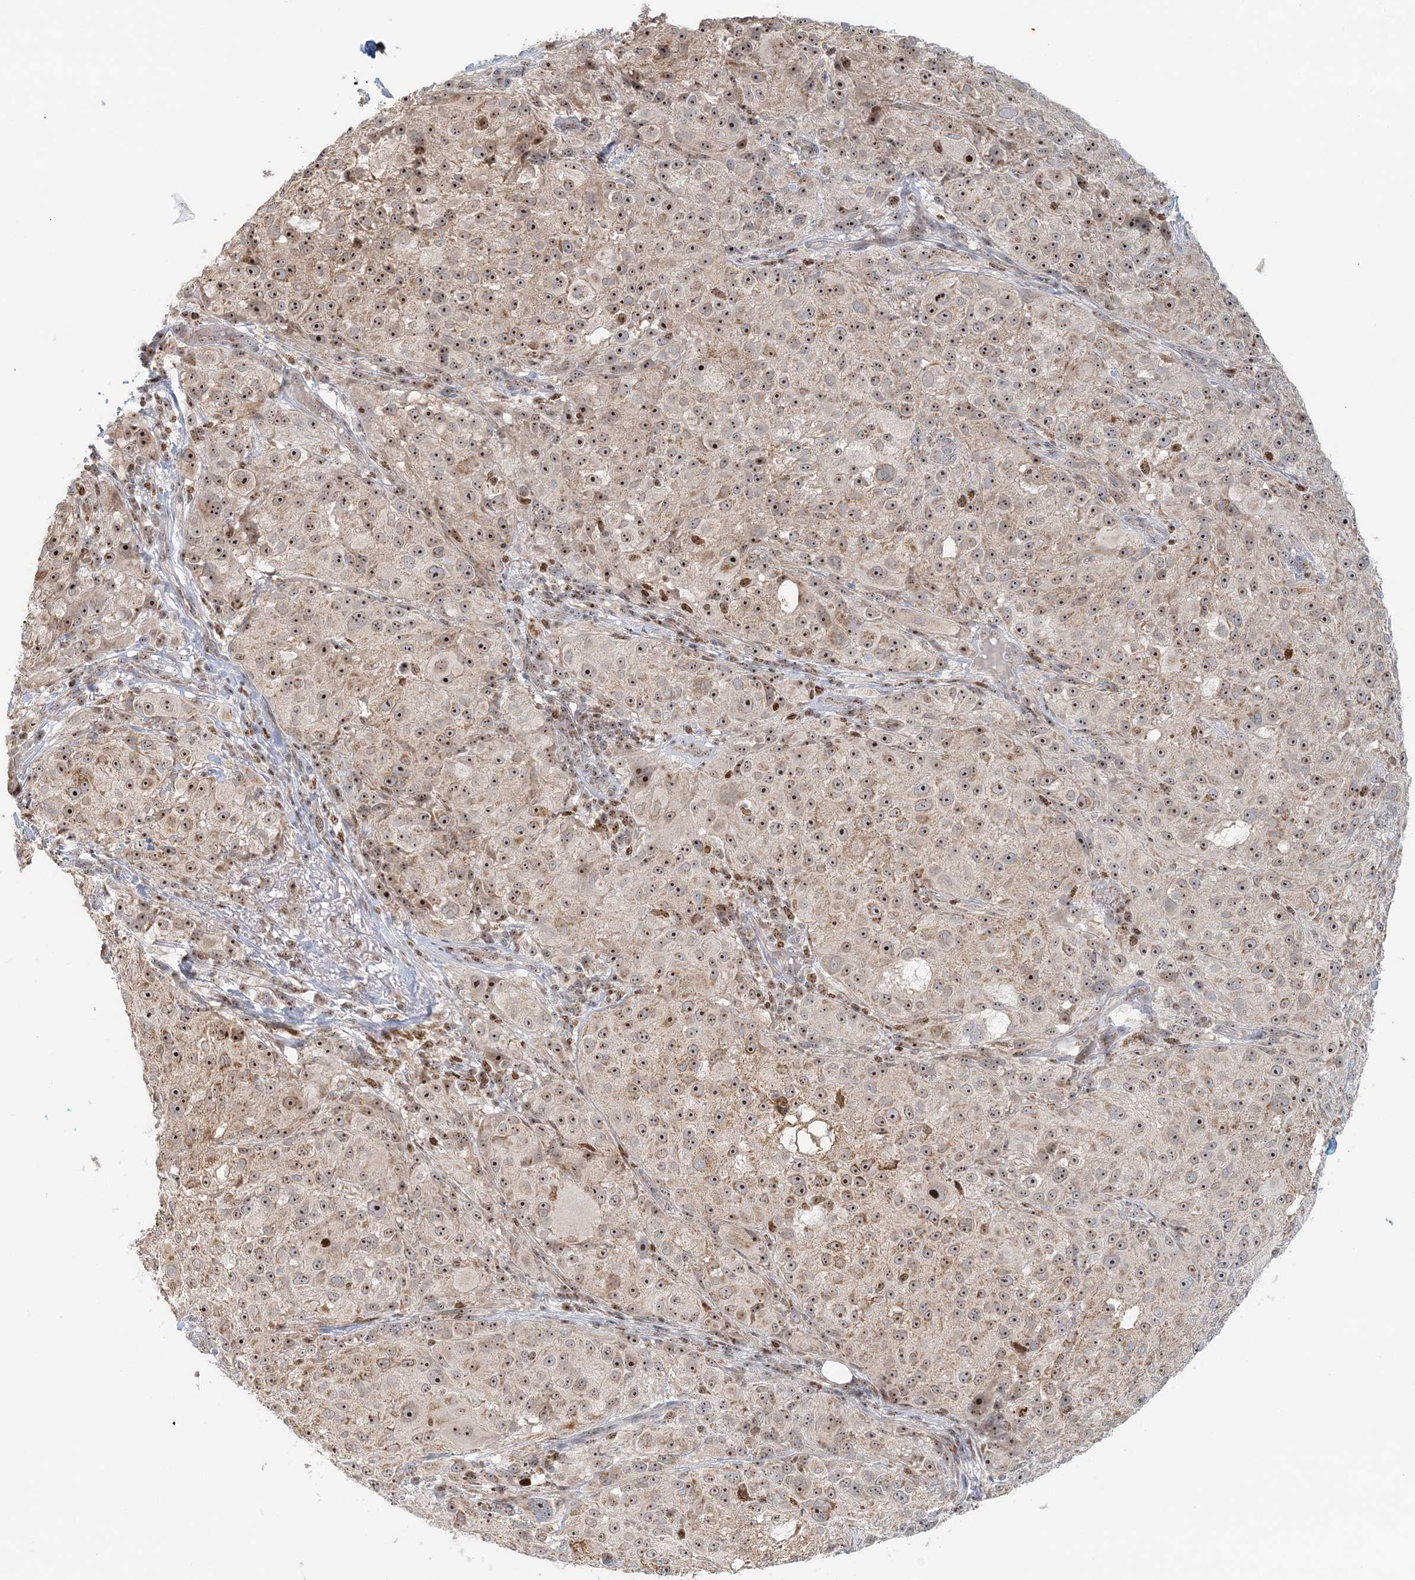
{"staining": {"intensity": "strong", "quantity": ">75%", "location": "nuclear"}, "tissue": "melanoma", "cell_type": "Tumor cells", "image_type": "cancer", "snomed": [{"axis": "morphology", "description": "Necrosis, NOS"}, {"axis": "morphology", "description": "Malignant melanoma, NOS"}, {"axis": "topography", "description": "Skin"}], "caption": "Immunohistochemistry (DAB) staining of melanoma exhibits strong nuclear protein expression in about >75% of tumor cells.", "gene": "UBE2F", "patient": {"sex": "female", "age": 87}}